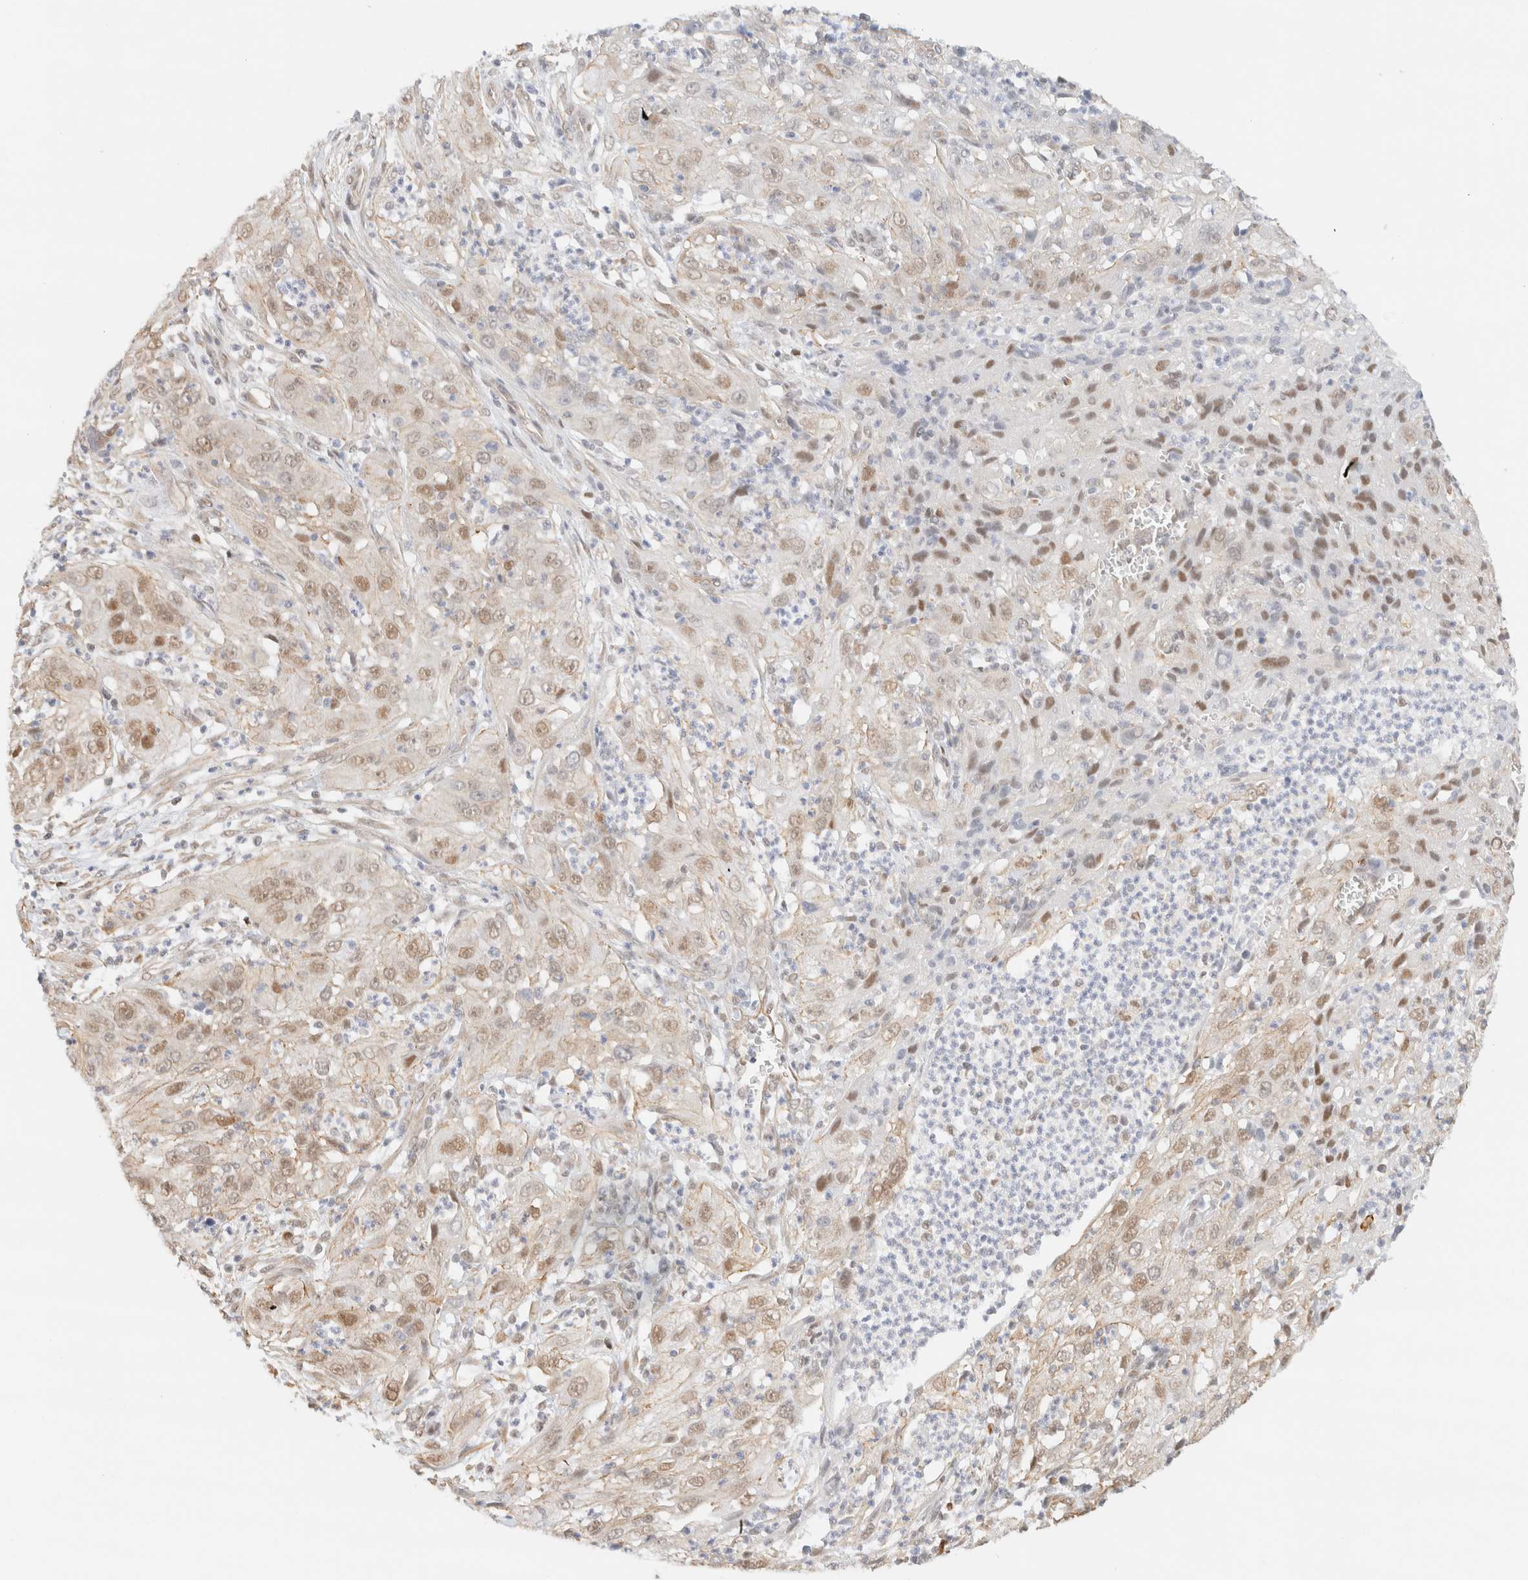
{"staining": {"intensity": "moderate", "quantity": "25%-75%", "location": "nuclear"}, "tissue": "cervical cancer", "cell_type": "Tumor cells", "image_type": "cancer", "snomed": [{"axis": "morphology", "description": "Squamous cell carcinoma, NOS"}, {"axis": "topography", "description": "Cervix"}], "caption": "Immunohistochemical staining of human cervical cancer (squamous cell carcinoma) shows medium levels of moderate nuclear expression in approximately 25%-75% of tumor cells. (DAB (3,3'-diaminobenzidine) IHC with brightfield microscopy, high magnification).", "gene": "ARID5A", "patient": {"sex": "female", "age": 32}}